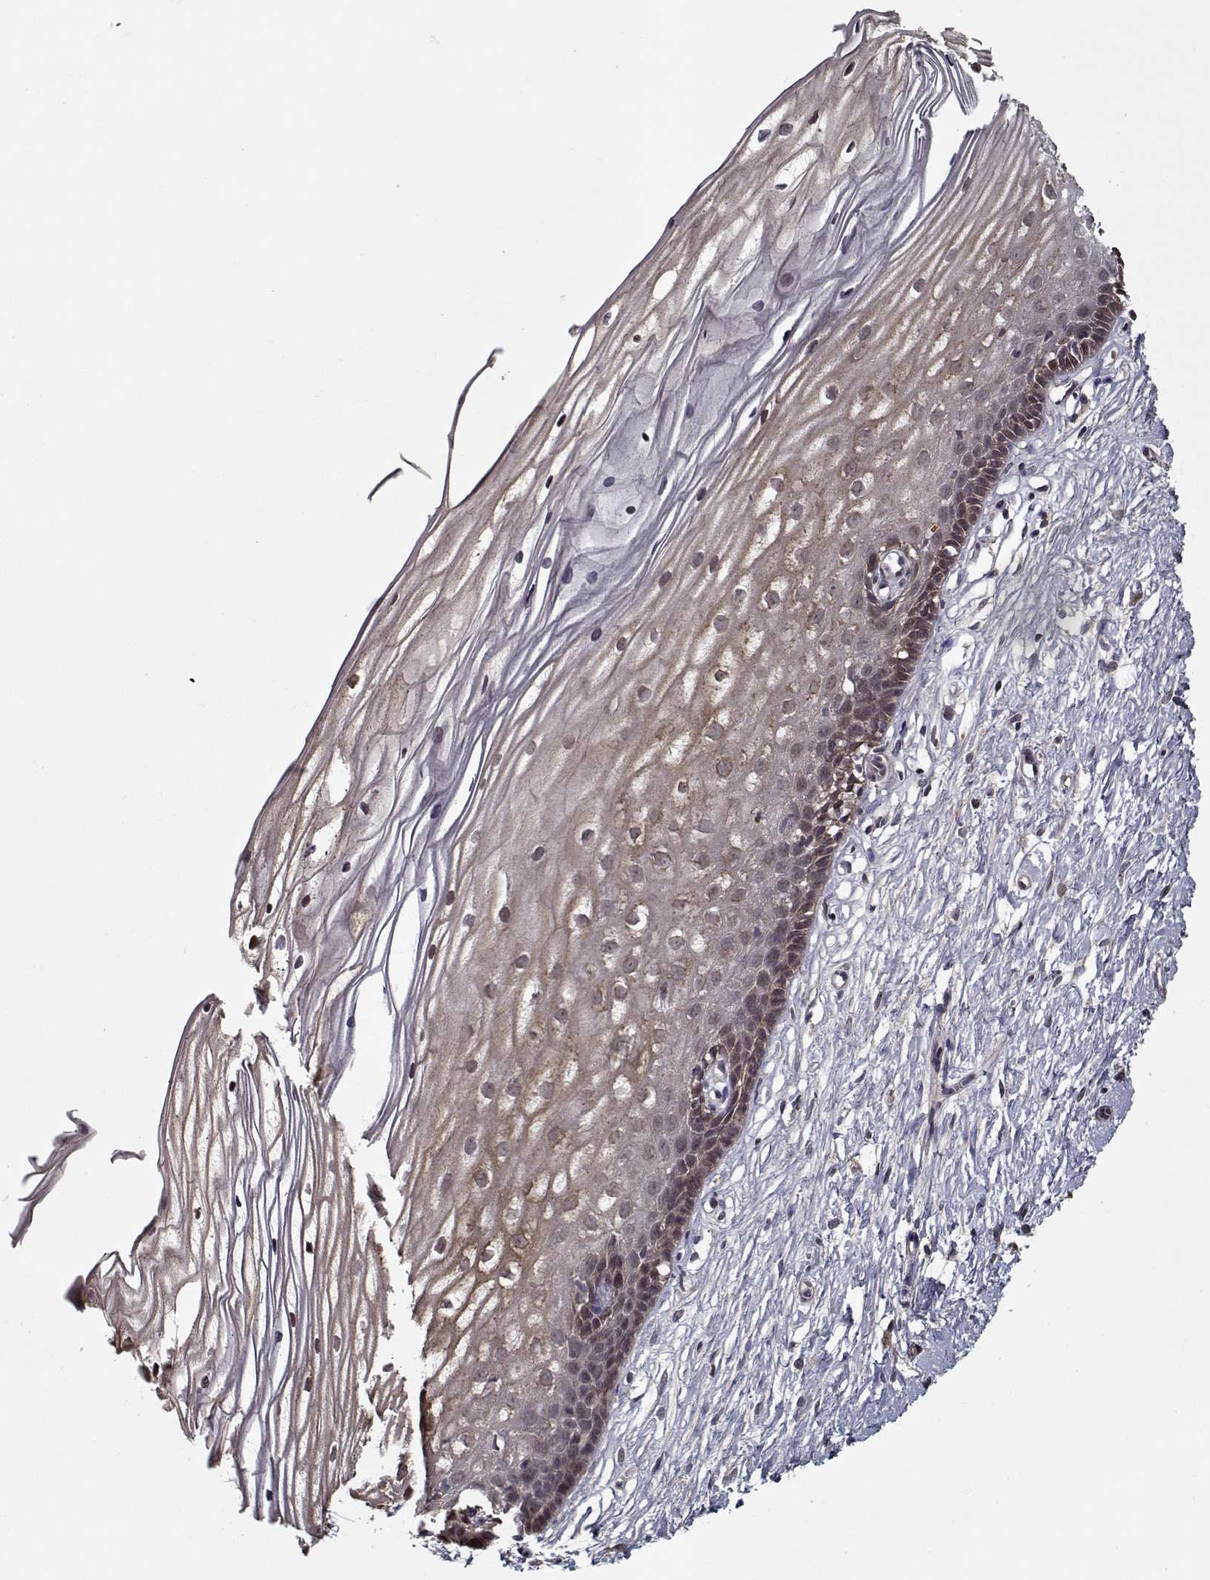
{"staining": {"intensity": "weak", "quantity": "25%-75%", "location": "cytoplasmic/membranous"}, "tissue": "cervix", "cell_type": "Squamous epithelial cells", "image_type": "normal", "snomed": [{"axis": "morphology", "description": "Normal tissue, NOS"}, {"axis": "topography", "description": "Cervix"}], "caption": "A histopathology image of human cervix stained for a protein reveals weak cytoplasmic/membranous brown staining in squamous epithelial cells. The staining is performed using DAB (3,3'-diaminobenzidine) brown chromogen to label protein expression. The nuclei are counter-stained blue using hematoxylin.", "gene": "NLK", "patient": {"sex": "female", "age": 40}}